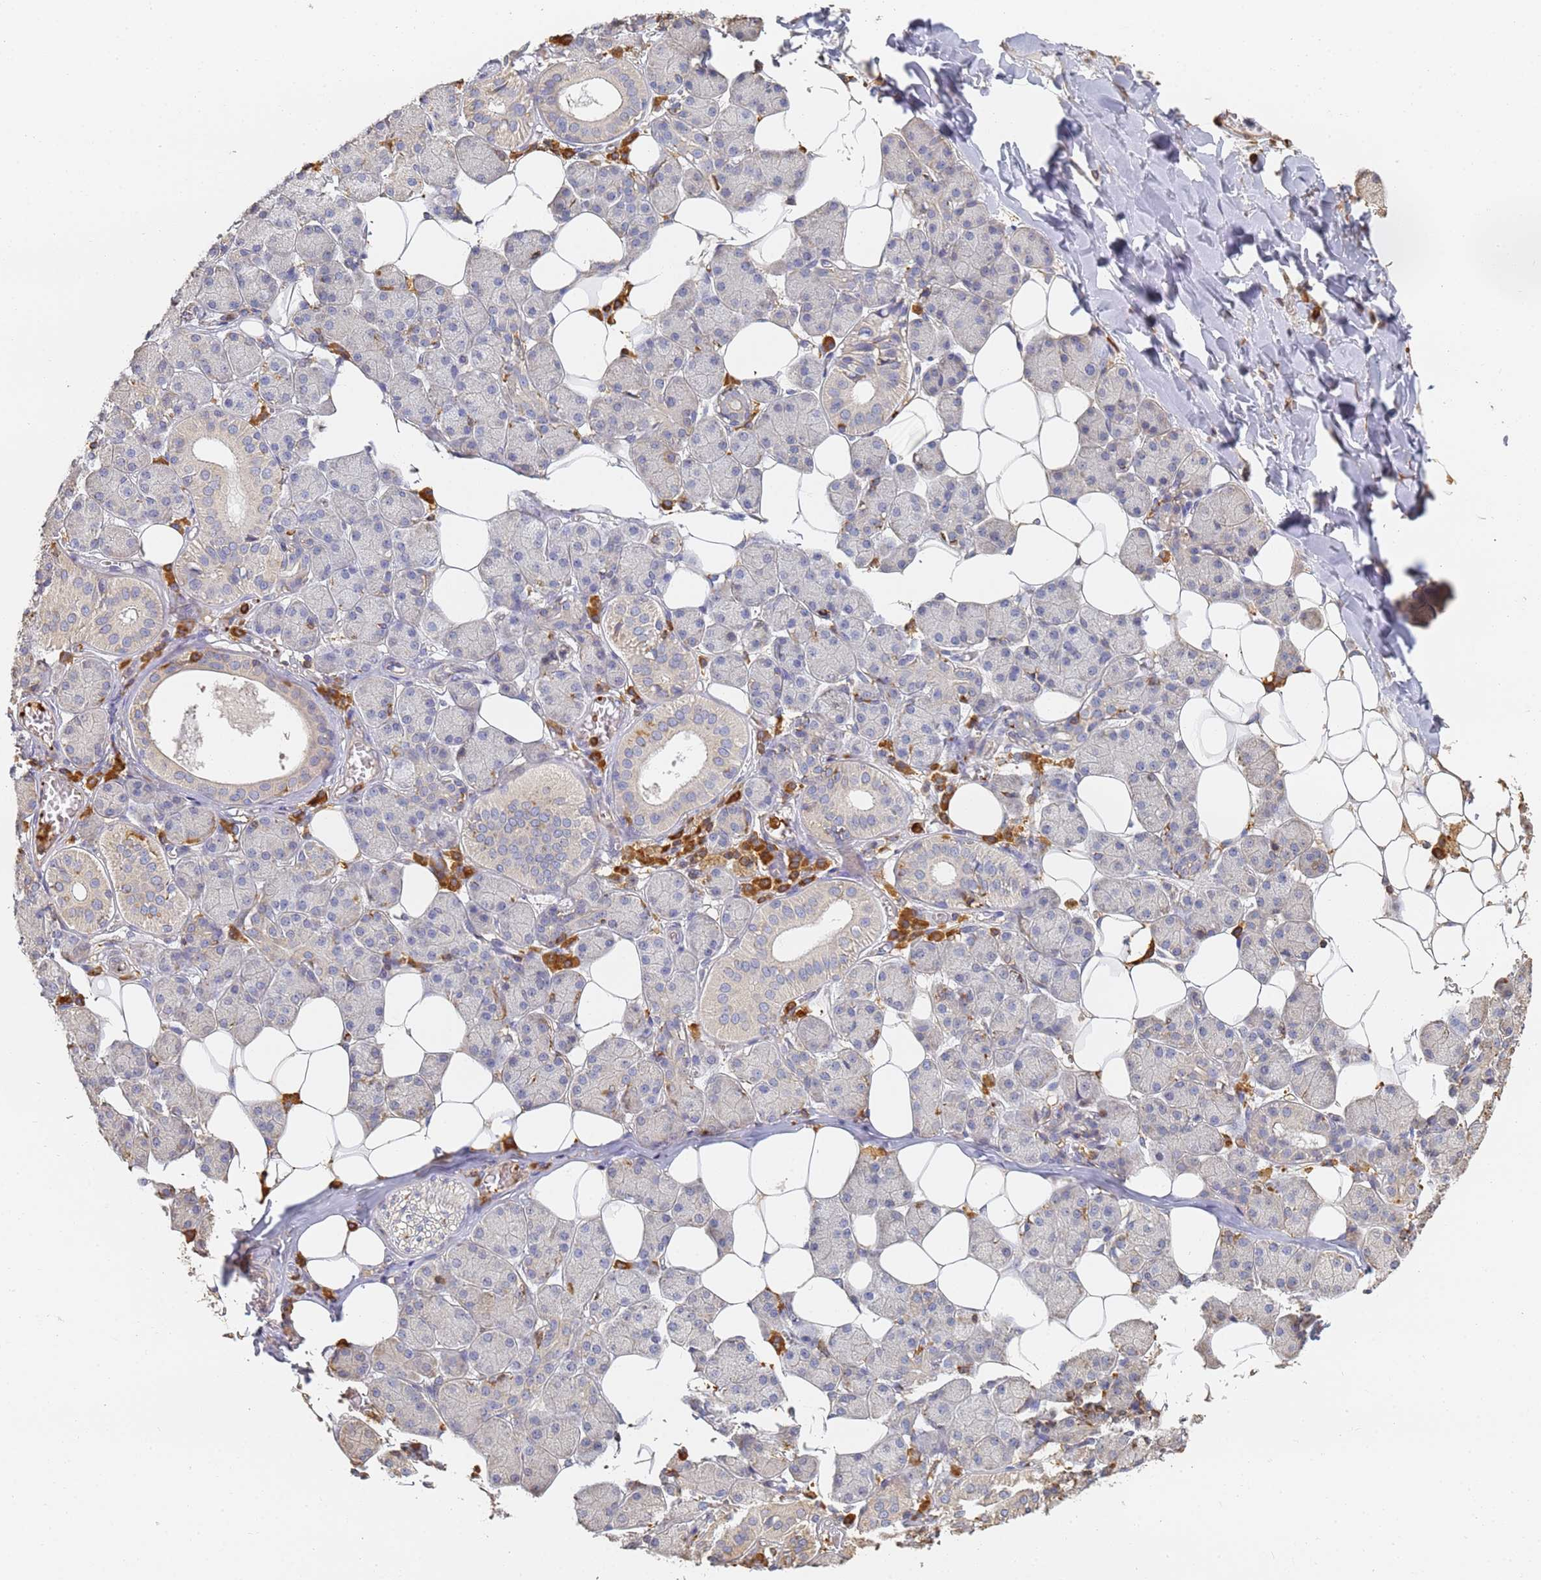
{"staining": {"intensity": "weak", "quantity": "<25%", "location": "cytoplasmic/membranous"}, "tissue": "salivary gland", "cell_type": "Glandular cells", "image_type": "normal", "snomed": [{"axis": "morphology", "description": "Normal tissue, NOS"}, {"axis": "topography", "description": "Salivary gland"}], "caption": "IHC image of normal salivary gland: human salivary gland stained with DAB reveals no significant protein expression in glandular cells.", "gene": "BIN2", "patient": {"sex": "female", "age": 33}}